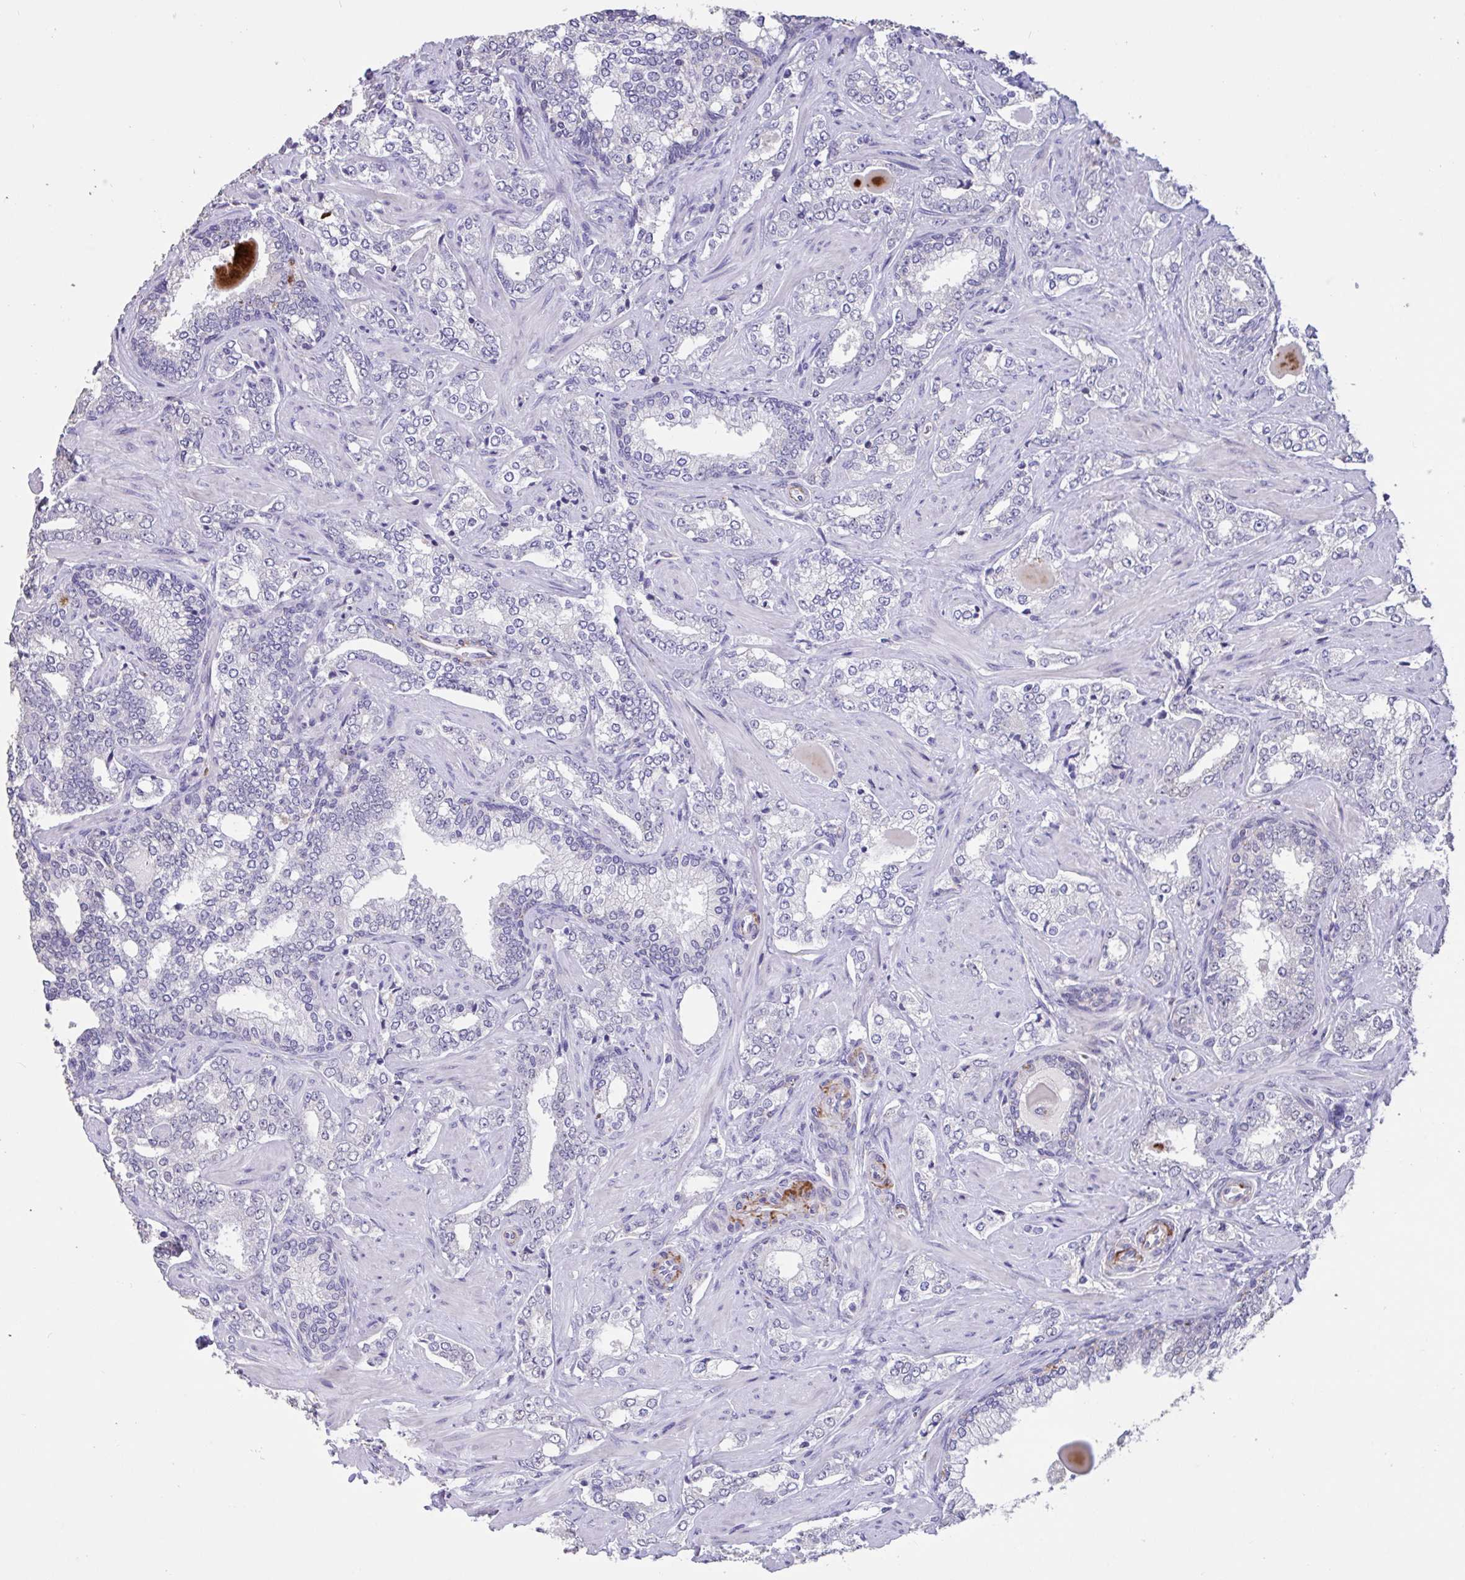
{"staining": {"intensity": "negative", "quantity": "none", "location": "none"}, "tissue": "prostate cancer", "cell_type": "Tumor cells", "image_type": "cancer", "snomed": [{"axis": "morphology", "description": "Adenocarcinoma, High grade"}, {"axis": "topography", "description": "Prostate"}], "caption": "Immunohistochemical staining of prostate cancer (high-grade adenocarcinoma) displays no significant positivity in tumor cells.", "gene": "DDX39A", "patient": {"sex": "male", "age": 60}}